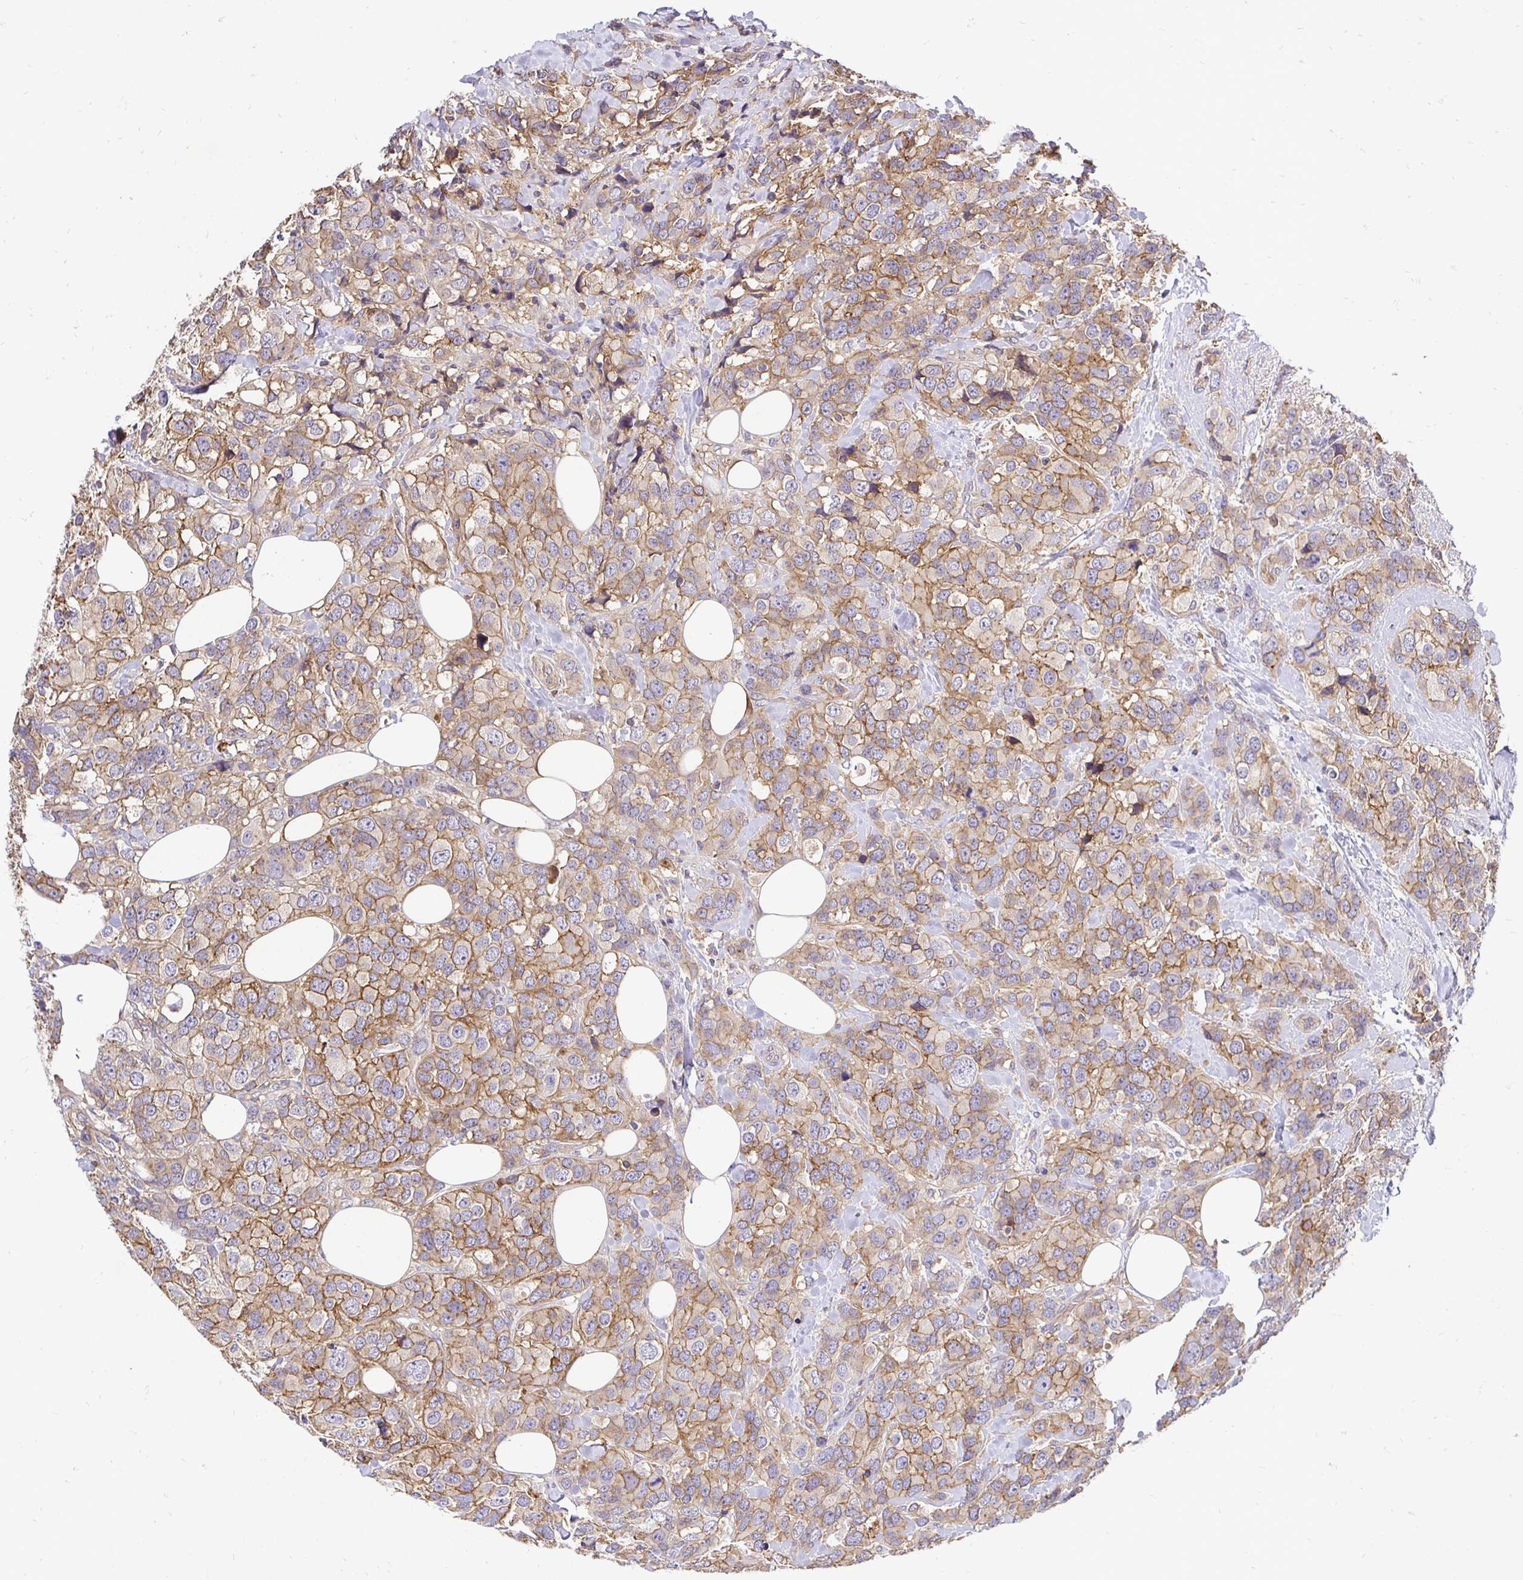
{"staining": {"intensity": "moderate", "quantity": "25%-75%", "location": "cytoplasmic/membranous"}, "tissue": "breast cancer", "cell_type": "Tumor cells", "image_type": "cancer", "snomed": [{"axis": "morphology", "description": "Lobular carcinoma"}, {"axis": "topography", "description": "Breast"}], "caption": "Immunohistochemical staining of lobular carcinoma (breast) exhibits medium levels of moderate cytoplasmic/membranous protein positivity in about 25%-75% of tumor cells.", "gene": "SLC9A1", "patient": {"sex": "female", "age": 59}}